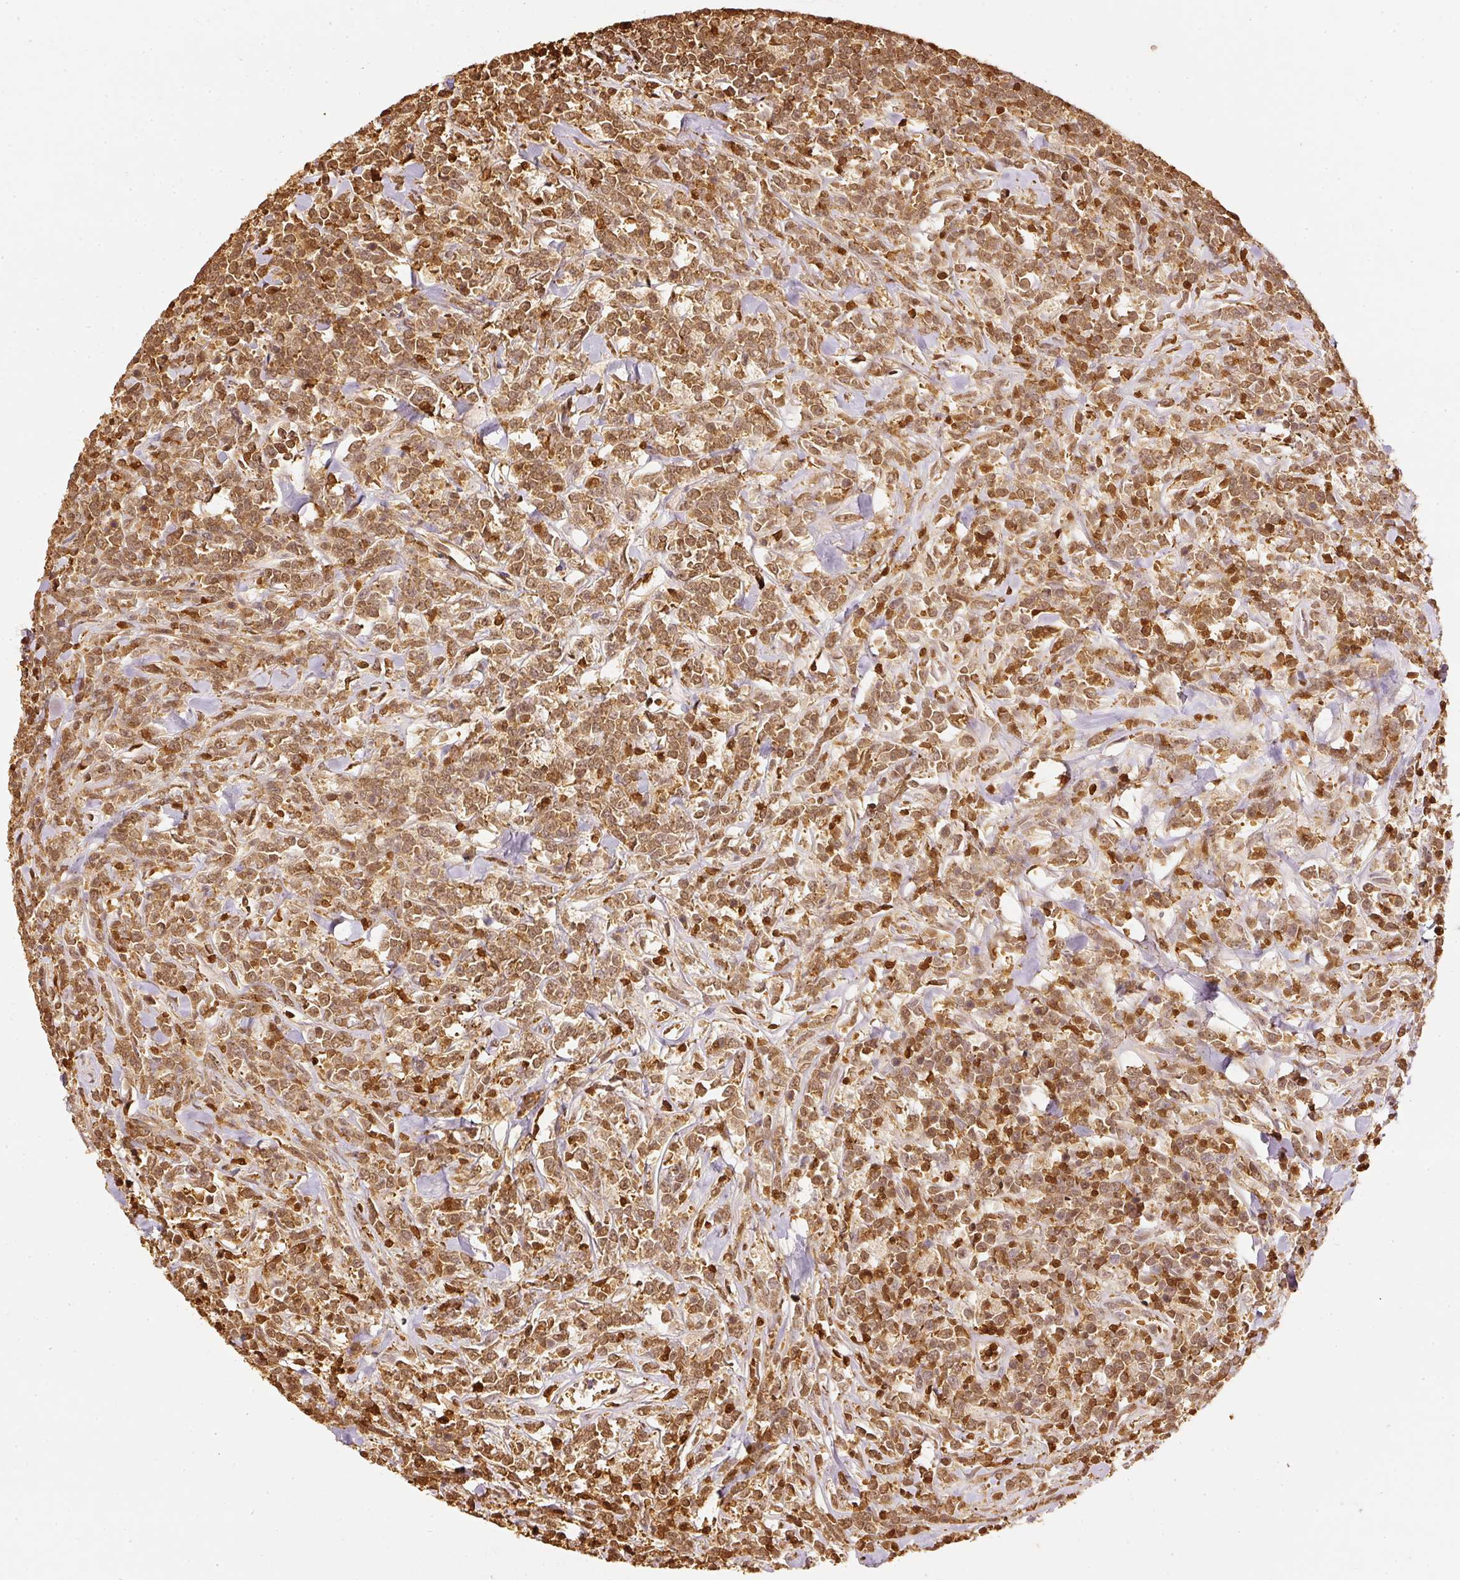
{"staining": {"intensity": "moderate", "quantity": ">75%", "location": "cytoplasmic/membranous,nuclear"}, "tissue": "lymphoma", "cell_type": "Tumor cells", "image_type": "cancer", "snomed": [{"axis": "morphology", "description": "Malignant lymphoma, non-Hodgkin's type, High grade"}, {"axis": "topography", "description": "Small intestine"}, {"axis": "topography", "description": "Colon"}], "caption": "Immunohistochemistry (IHC) histopathology image of neoplastic tissue: lymphoma stained using immunohistochemistry reveals medium levels of moderate protein expression localized specifically in the cytoplasmic/membranous and nuclear of tumor cells, appearing as a cytoplasmic/membranous and nuclear brown color.", "gene": "PFN1", "patient": {"sex": "male", "age": 8}}